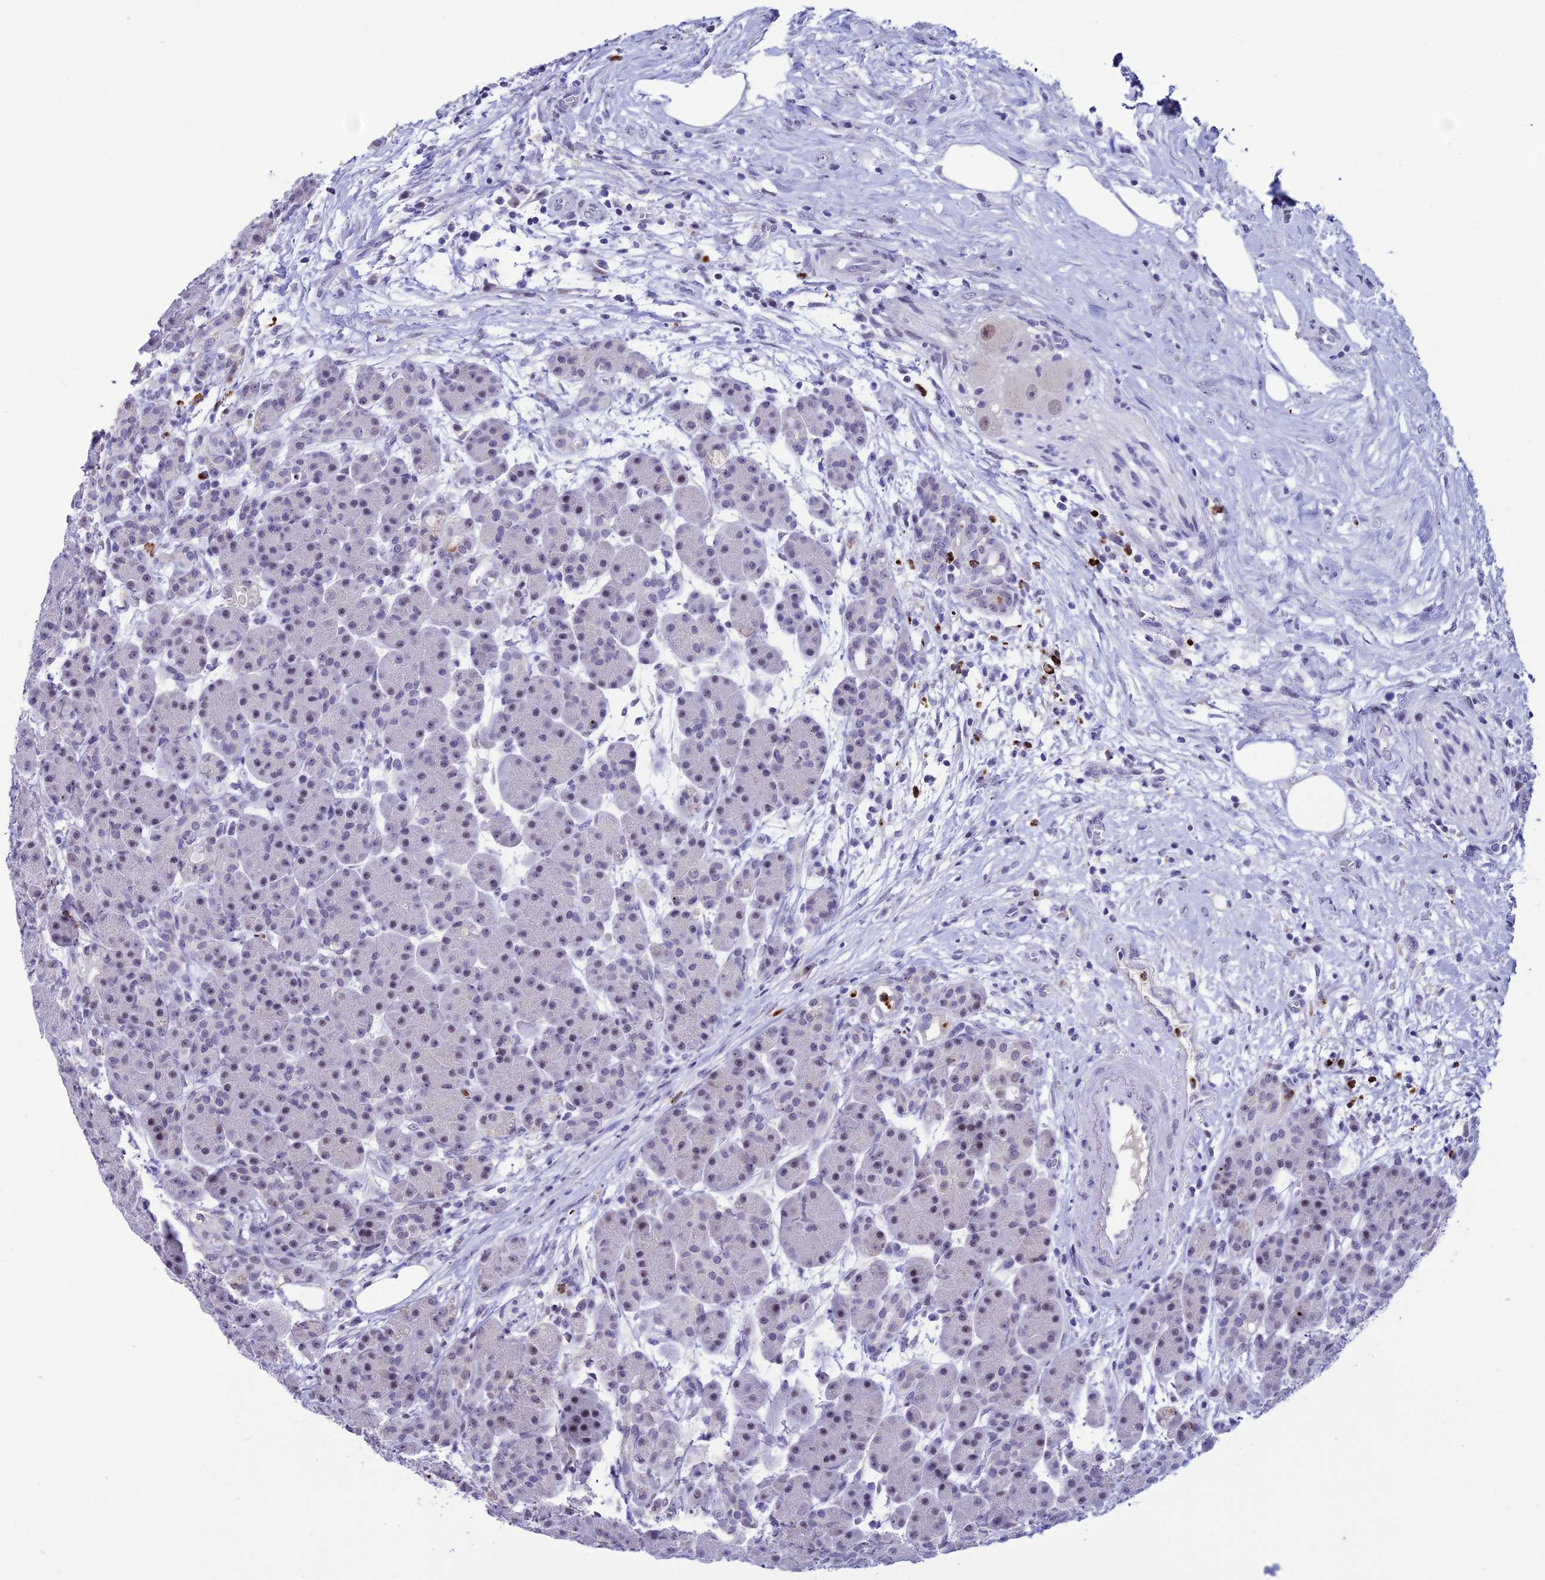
{"staining": {"intensity": "weak", "quantity": "25%-75%", "location": "nuclear"}, "tissue": "pancreas", "cell_type": "Exocrine glandular cells", "image_type": "normal", "snomed": [{"axis": "morphology", "description": "Normal tissue, NOS"}, {"axis": "topography", "description": "Pancreas"}], "caption": "Immunohistochemistry (IHC) photomicrograph of benign pancreas: pancreas stained using immunohistochemistry reveals low levels of weak protein expression localized specifically in the nuclear of exocrine glandular cells, appearing as a nuclear brown color.", "gene": "MFSD2B", "patient": {"sex": "male", "age": 63}}